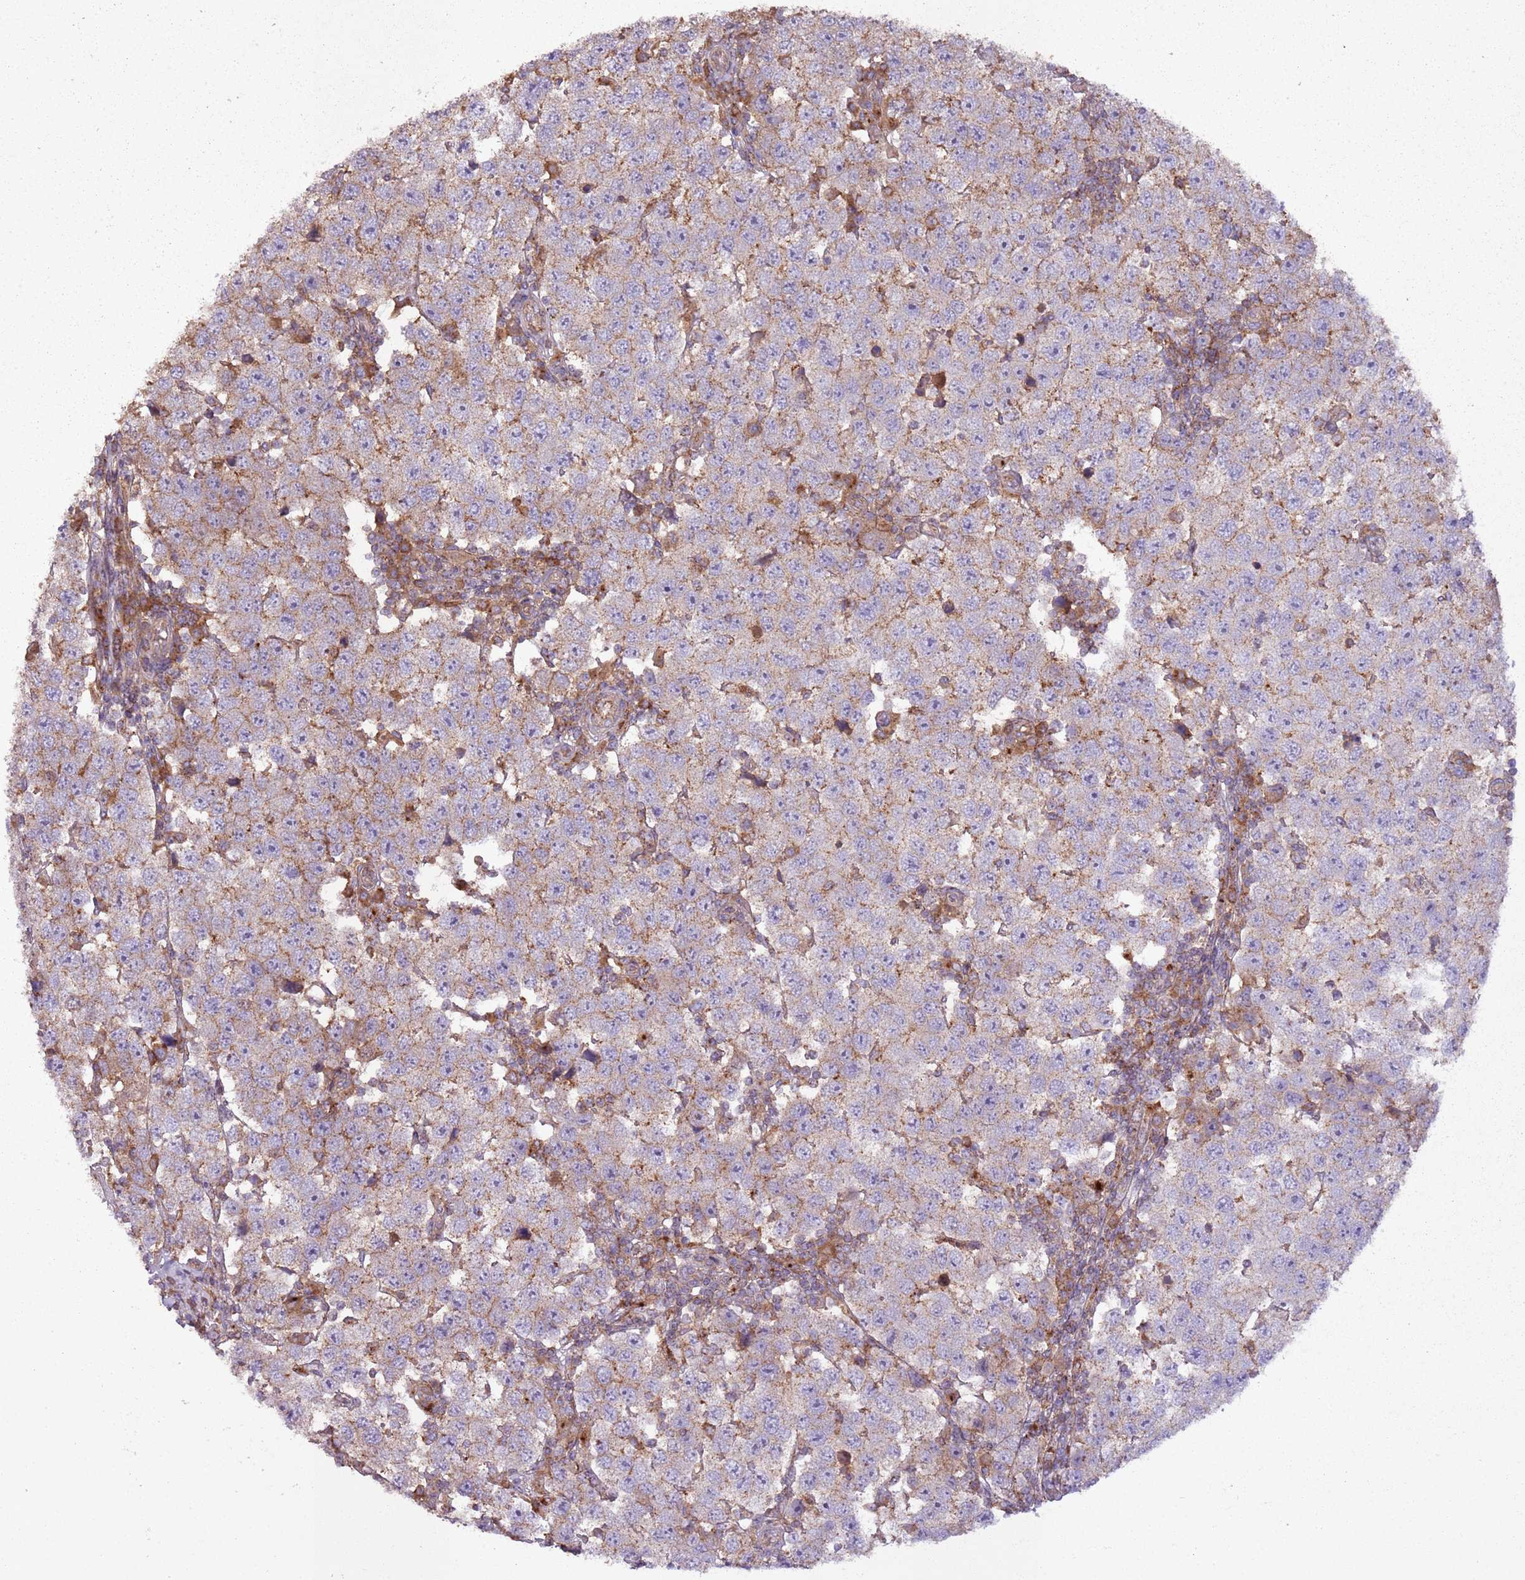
{"staining": {"intensity": "weak", "quantity": "25%-75%", "location": "cytoplasmic/membranous"}, "tissue": "testis cancer", "cell_type": "Tumor cells", "image_type": "cancer", "snomed": [{"axis": "morphology", "description": "Seminoma, NOS"}, {"axis": "topography", "description": "Testis"}], "caption": "The immunohistochemical stain highlights weak cytoplasmic/membranous positivity in tumor cells of testis cancer (seminoma) tissue.", "gene": "ANKRD24", "patient": {"sex": "male", "age": 34}}